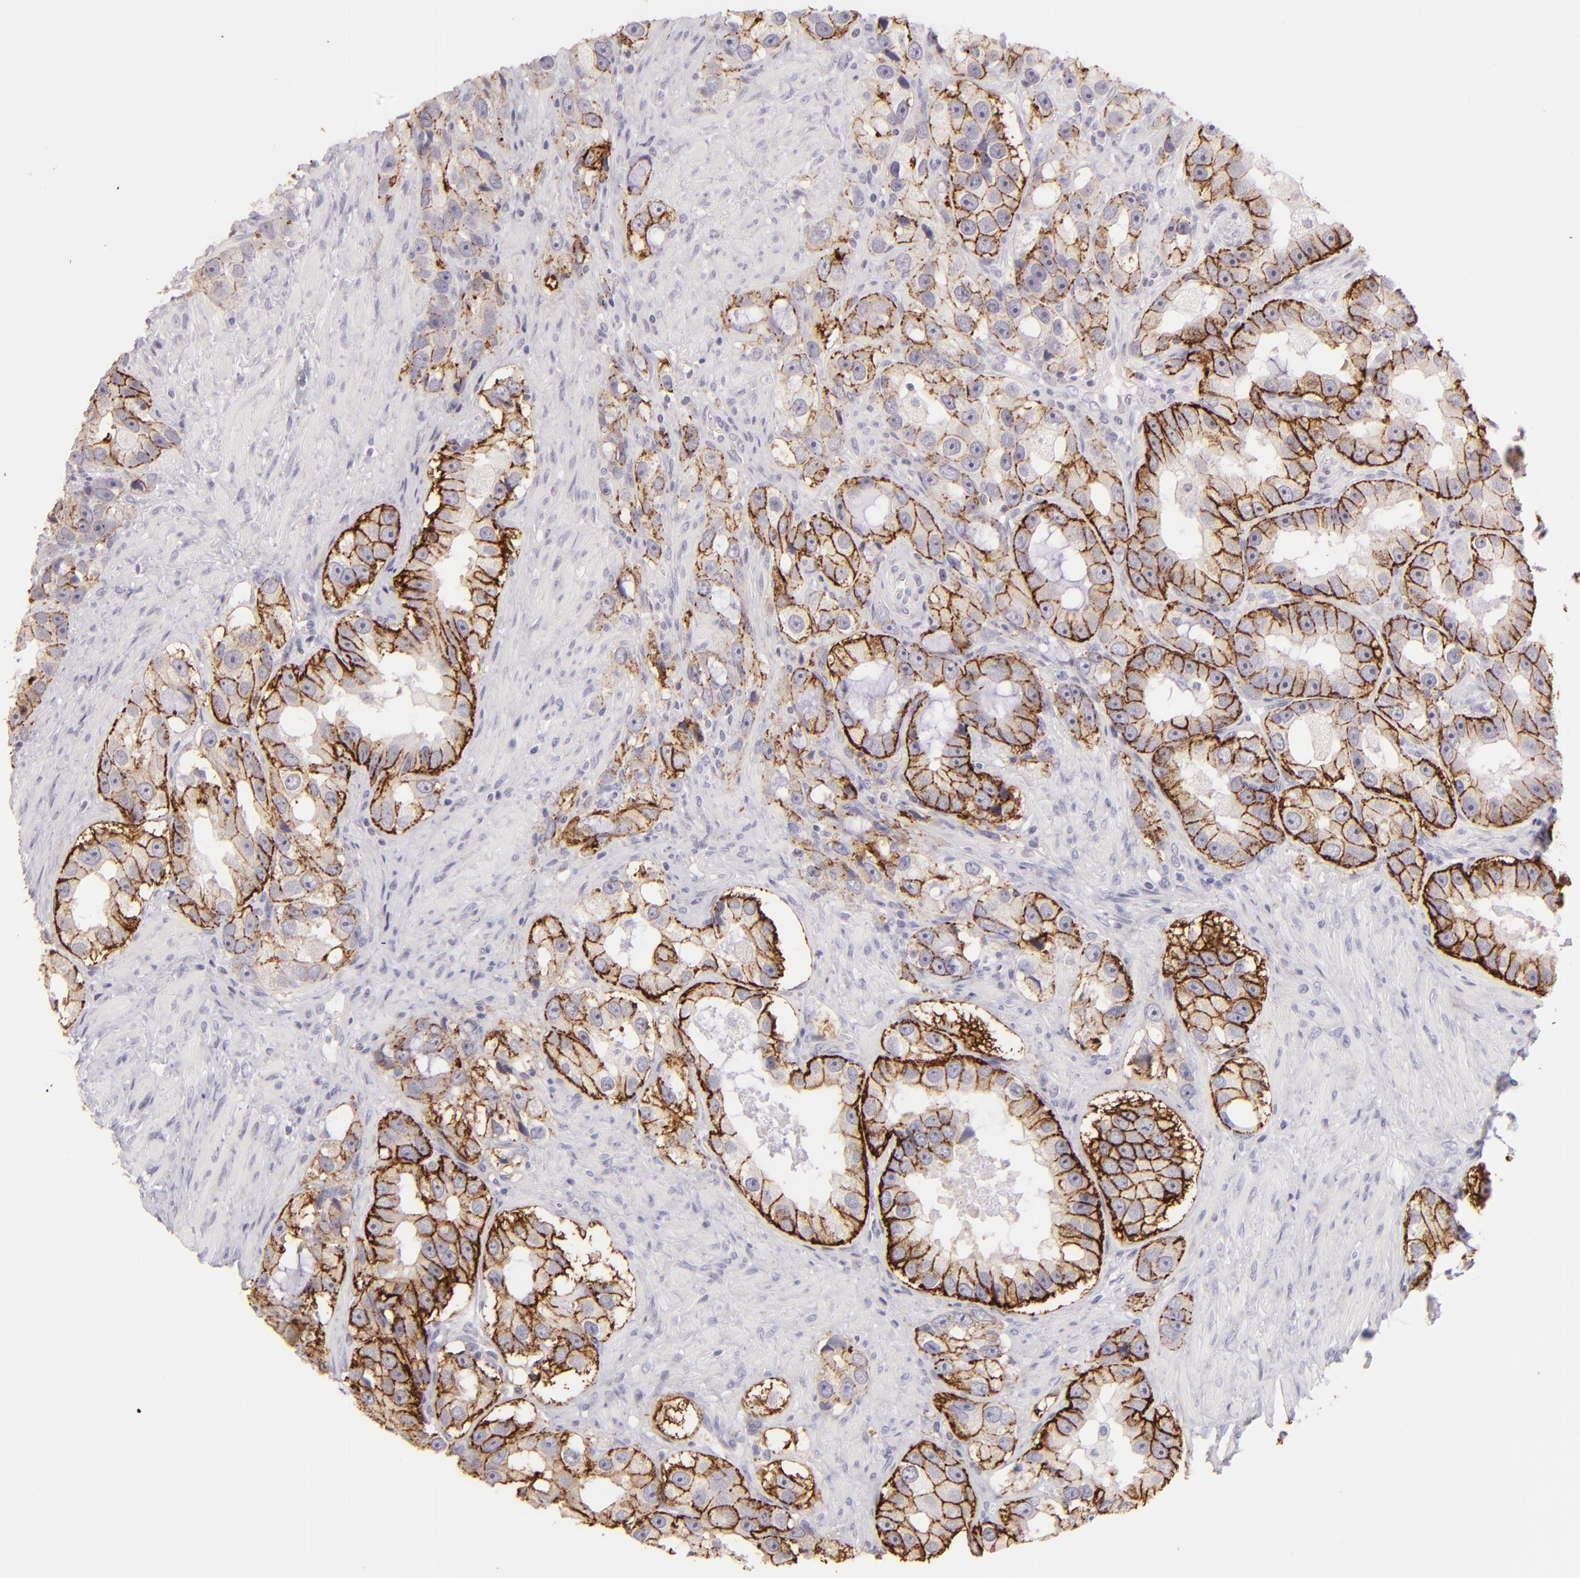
{"staining": {"intensity": "strong", "quantity": ">75%", "location": "cytoplasmic/membranous"}, "tissue": "prostate cancer", "cell_type": "Tumor cells", "image_type": "cancer", "snomed": [{"axis": "morphology", "description": "Adenocarcinoma, High grade"}, {"axis": "topography", "description": "Prostate"}], "caption": "A photomicrograph of human prostate high-grade adenocarcinoma stained for a protein demonstrates strong cytoplasmic/membranous brown staining in tumor cells.", "gene": "CLDN4", "patient": {"sex": "male", "age": 63}}